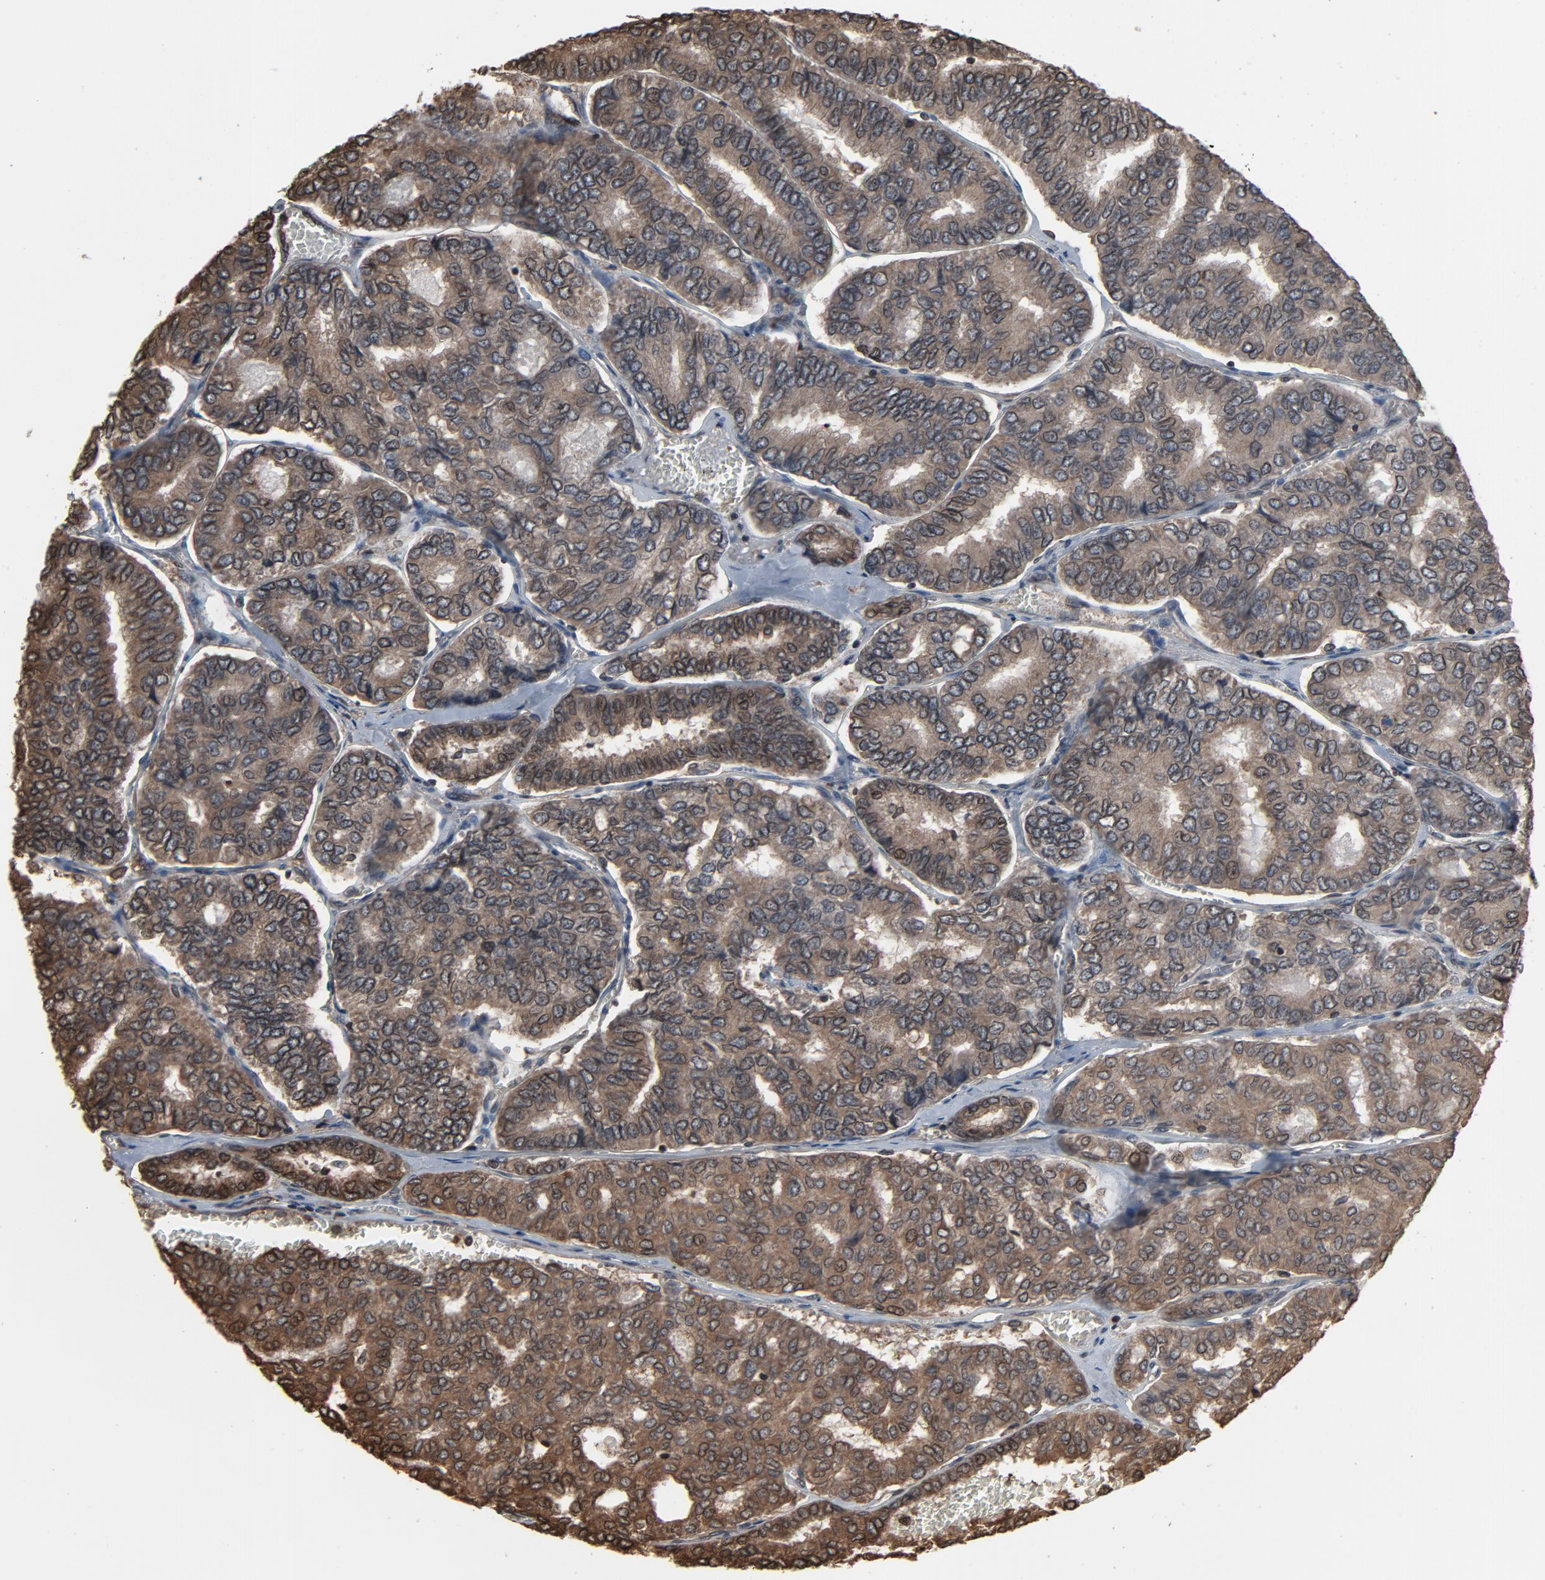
{"staining": {"intensity": "moderate", "quantity": ">75%", "location": "cytoplasmic/membranous"}, "tissue": "thyroid cancer", "cell_type": "Tumor cells", "image_type": "cancer", "snomed": [{"axis": "morphology", "description": "Papillary adenocarcinoma, NOS"}, {"axis": "topography", "description": "Thyroid gland"}], "caption": "Immunohistochemical staining of human papillary adenocarcinoma (thyroid) exhibits medium levels of moderate cytoplasmic/membranous protein expression in about >75% of tumor cells.", "gene": "UBE2D1", "patient": {"sex": "female", "age": 35}}